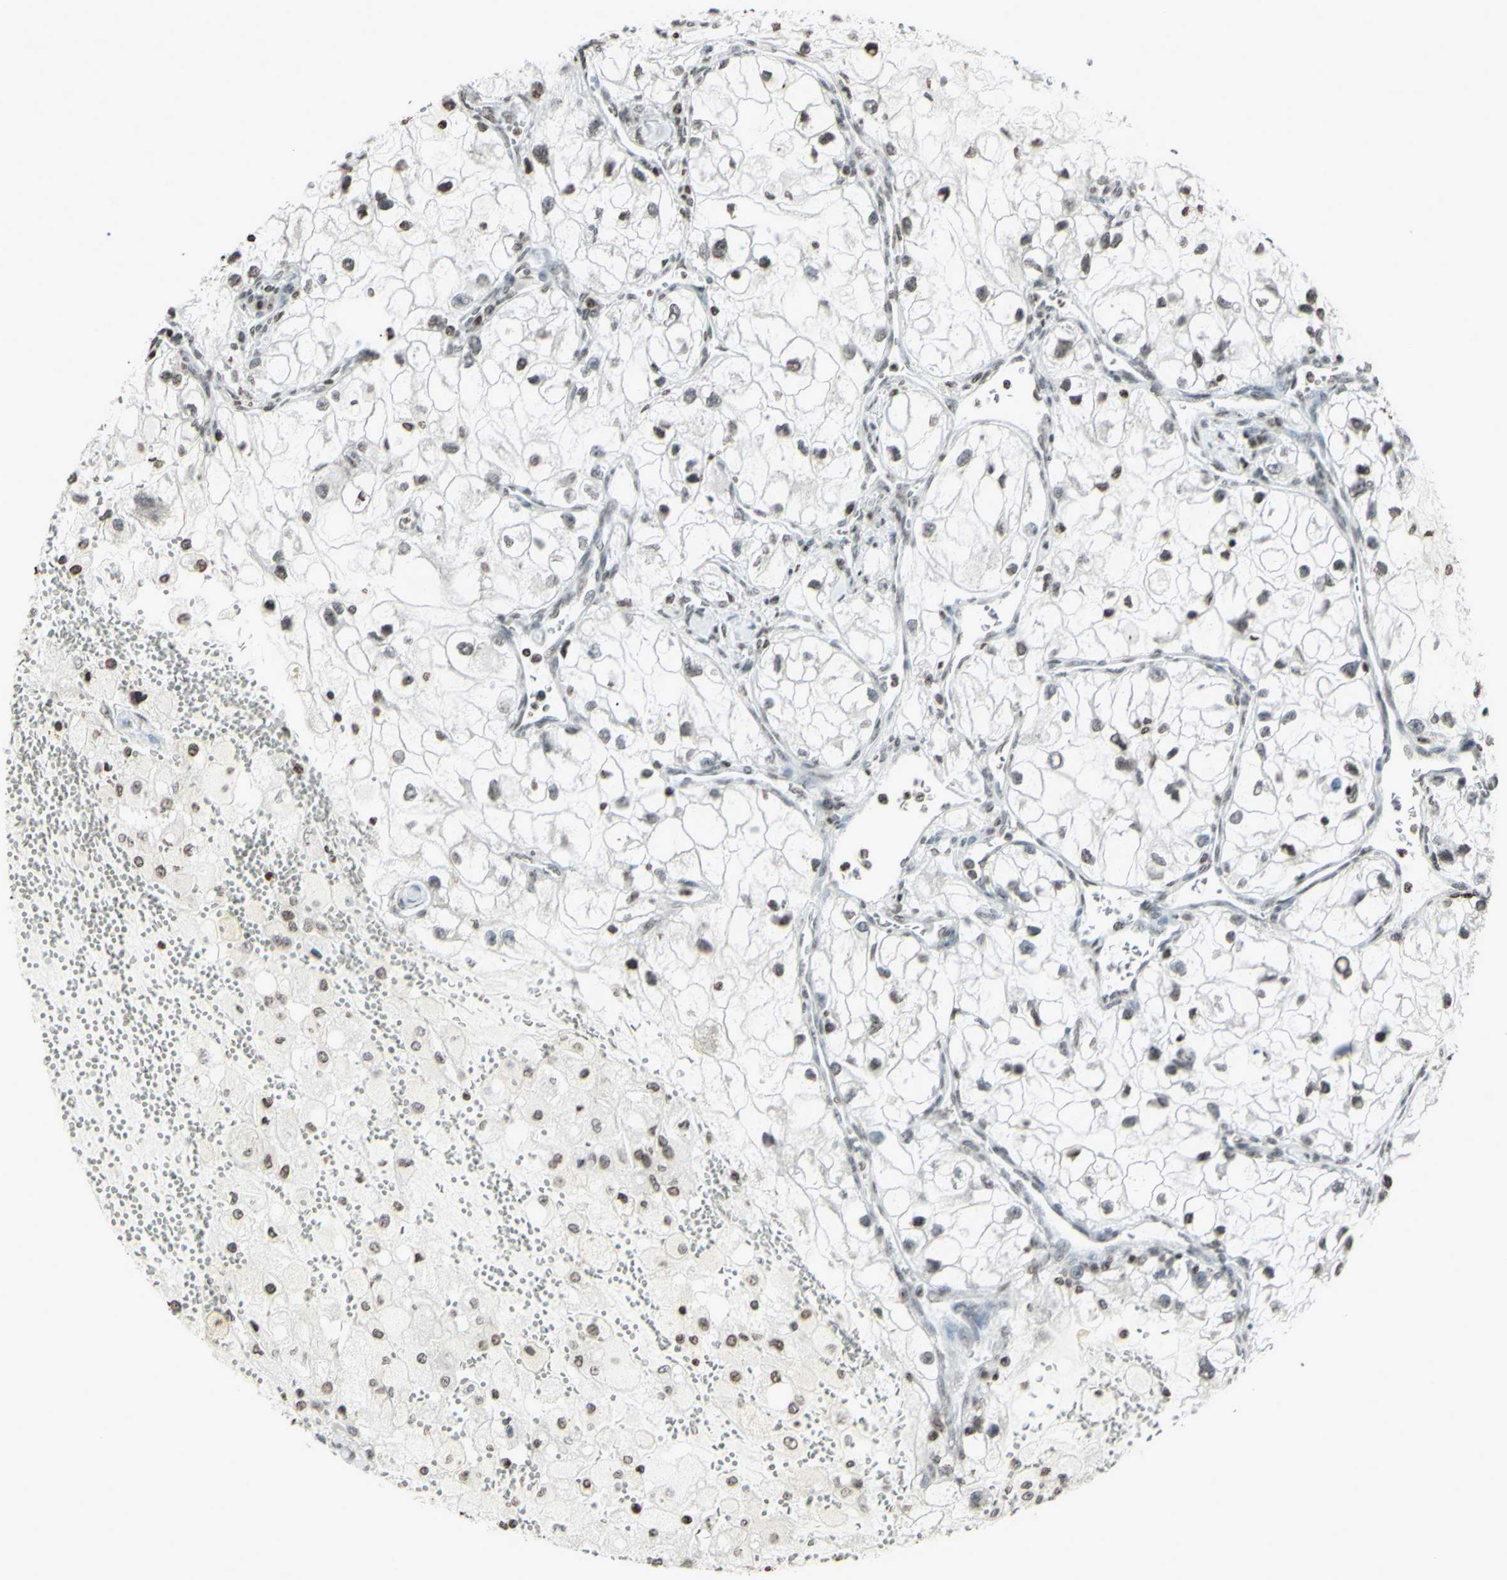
{"staining": {"intensity": "weak", "quantity": "<25%", "location": "nuclear"}, "tissue": "renal cancer", "cell_type": "Tumor cells", "image_type": "cancer", "snomed": [{"axis": "morphology", "description": "Adenocarcinoma, NOS"}, {"axis": "topography", "description": "Kidney"}], "caption": "Tumor cells are negative for brown protein staining in renal adenocarcinoma.", "gene": "CD79B", "patient": {"sex": "female", "age": 70}}